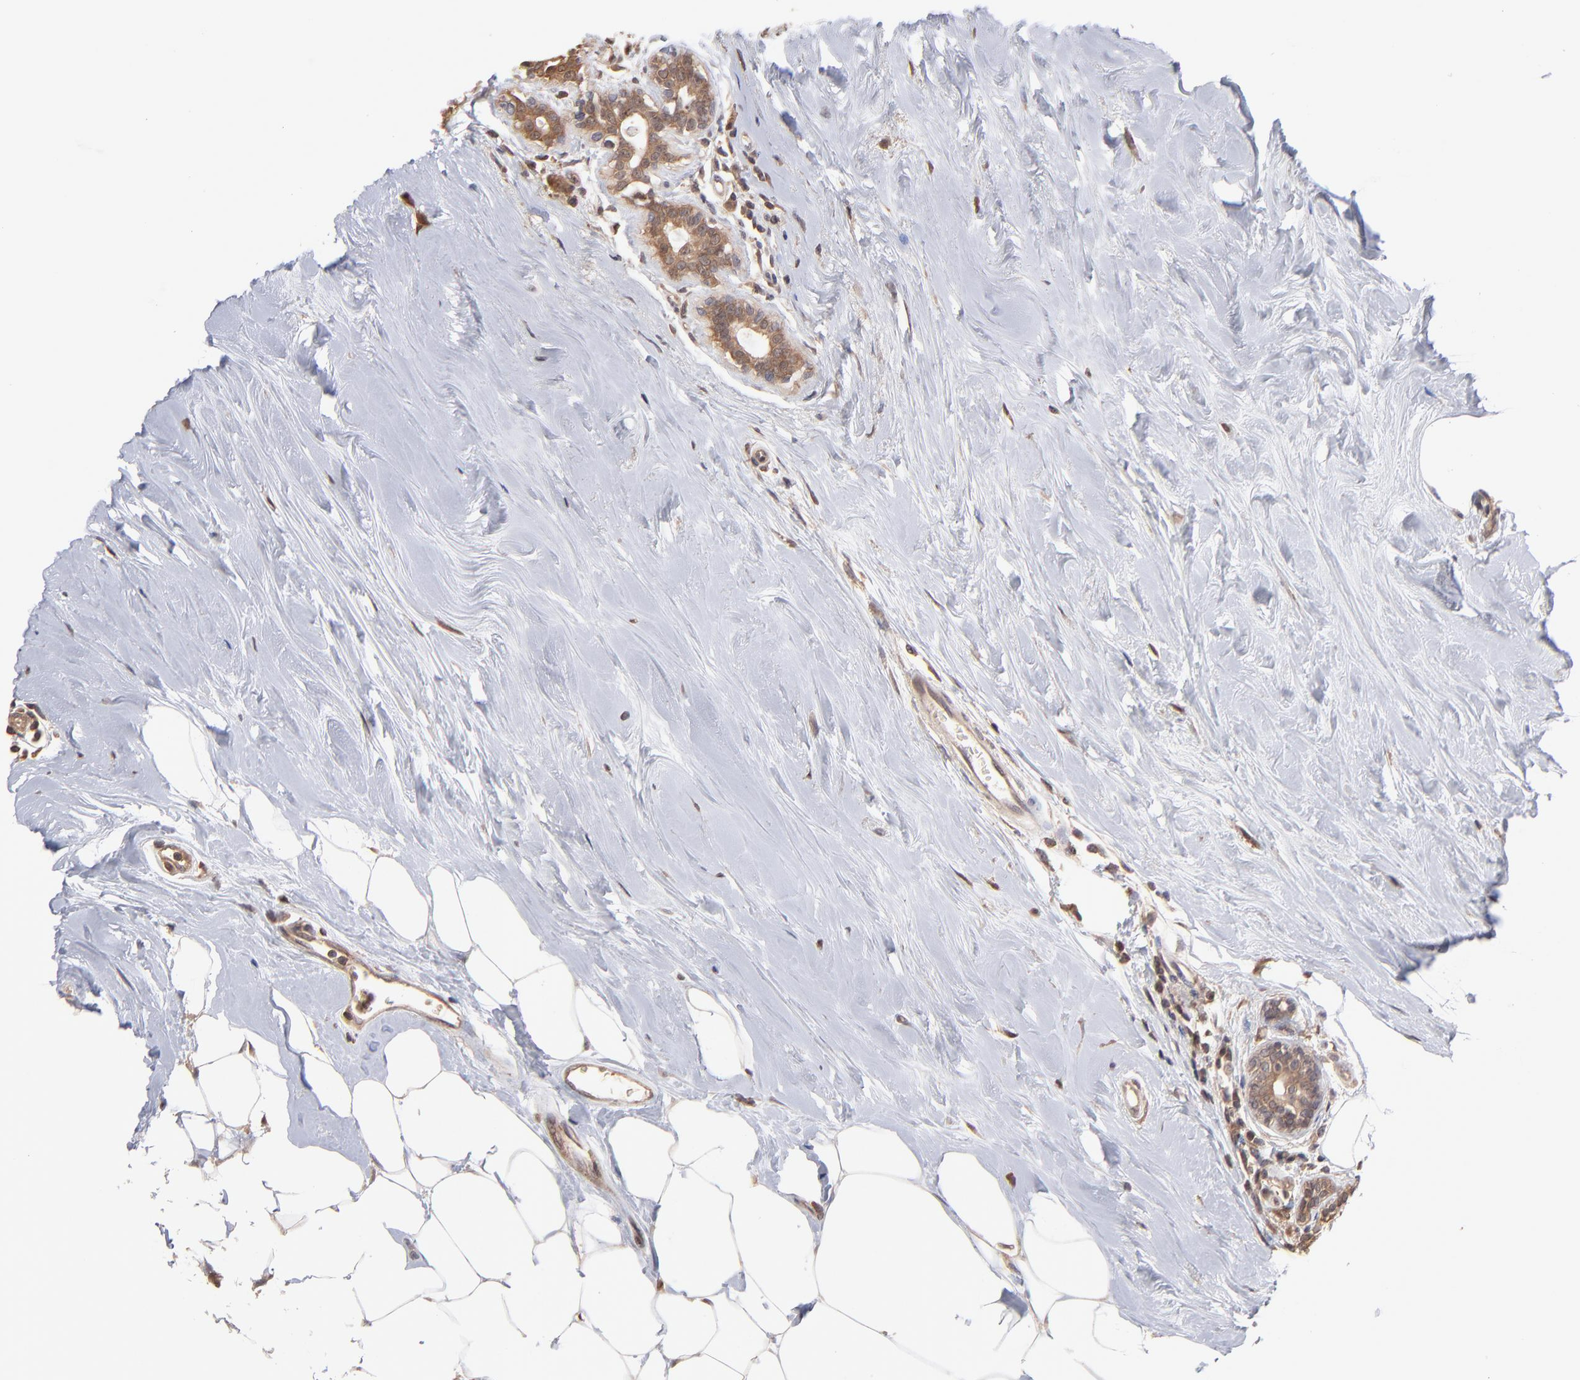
{"staining": {"intensity": "strong", "quantity": ">75%", "location": "cytoplasmic/membranous"}, "tissue": "breast cancer", "cell_type": "Tumor cells", "image_type": "cancer", "snomed": [{"axis": "morphology", "description": "Duct carcinoma"}, {"axis": "topography", "description": "Breast"}], "caption": "Breast invasive ductal carcinoma stained with a protein marker displays strong staining in tumor cells.", "gene": "MAP2K2", "patient": {"sex": "female", "age": 51}}